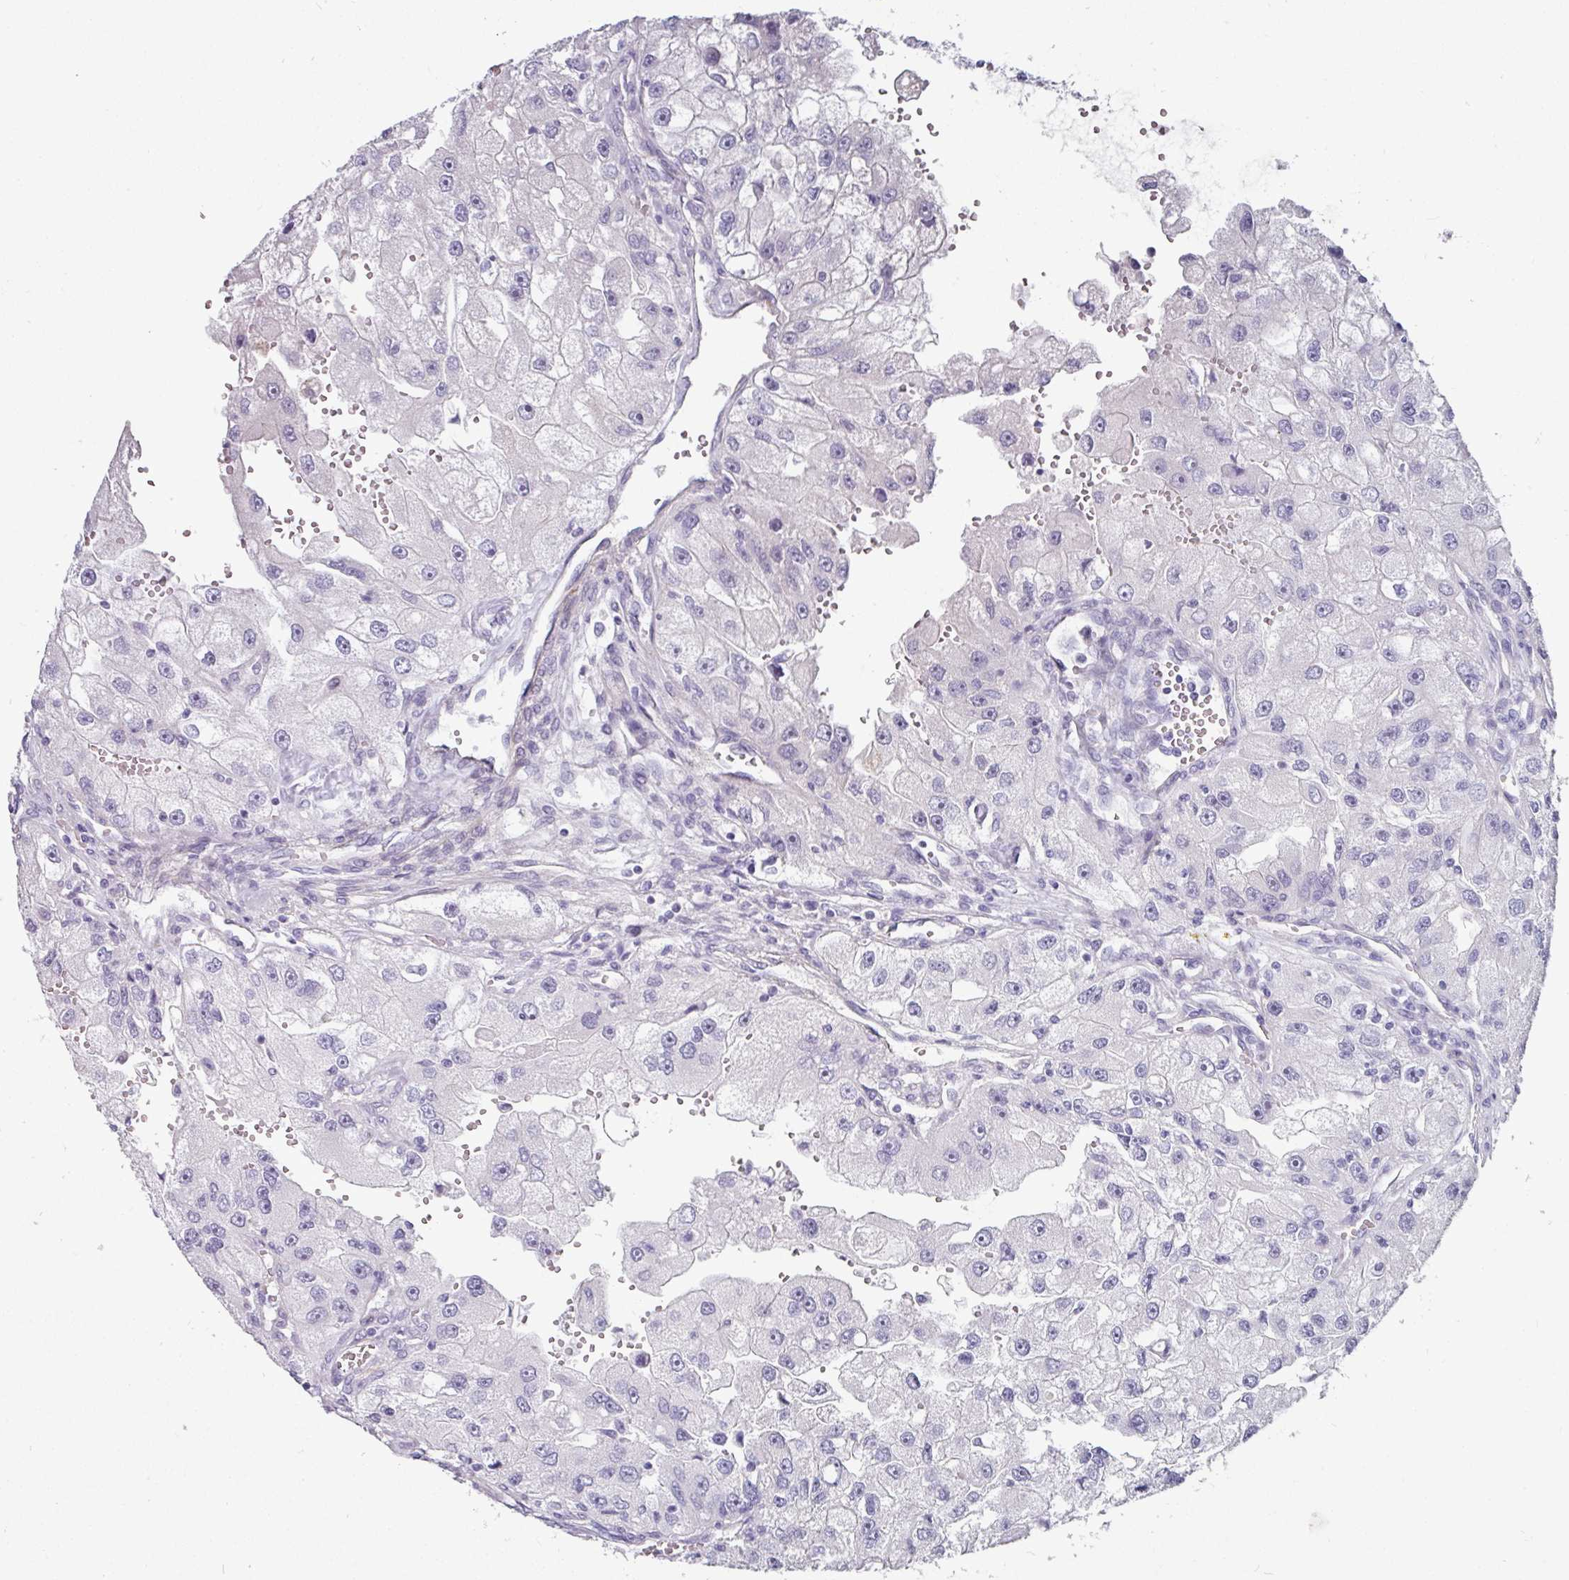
{"staining": {"intensity": "negative", "quantity": "none", "location": "none"}, "tissue": "renal cancer", "cell_type": "Tumor cells", "image_type": "cancer", "snomed": [{"axis": "morphology", "description": "Adenocarcinoma, NOS"}, {"axis": "topography", "description": "Kidney"}], "caption": "Renal cancer stained for a protein using IHC shows no positivity tumor cells.", "gene": "EYA3", "patient": {"sex": "male", "age": 63}}